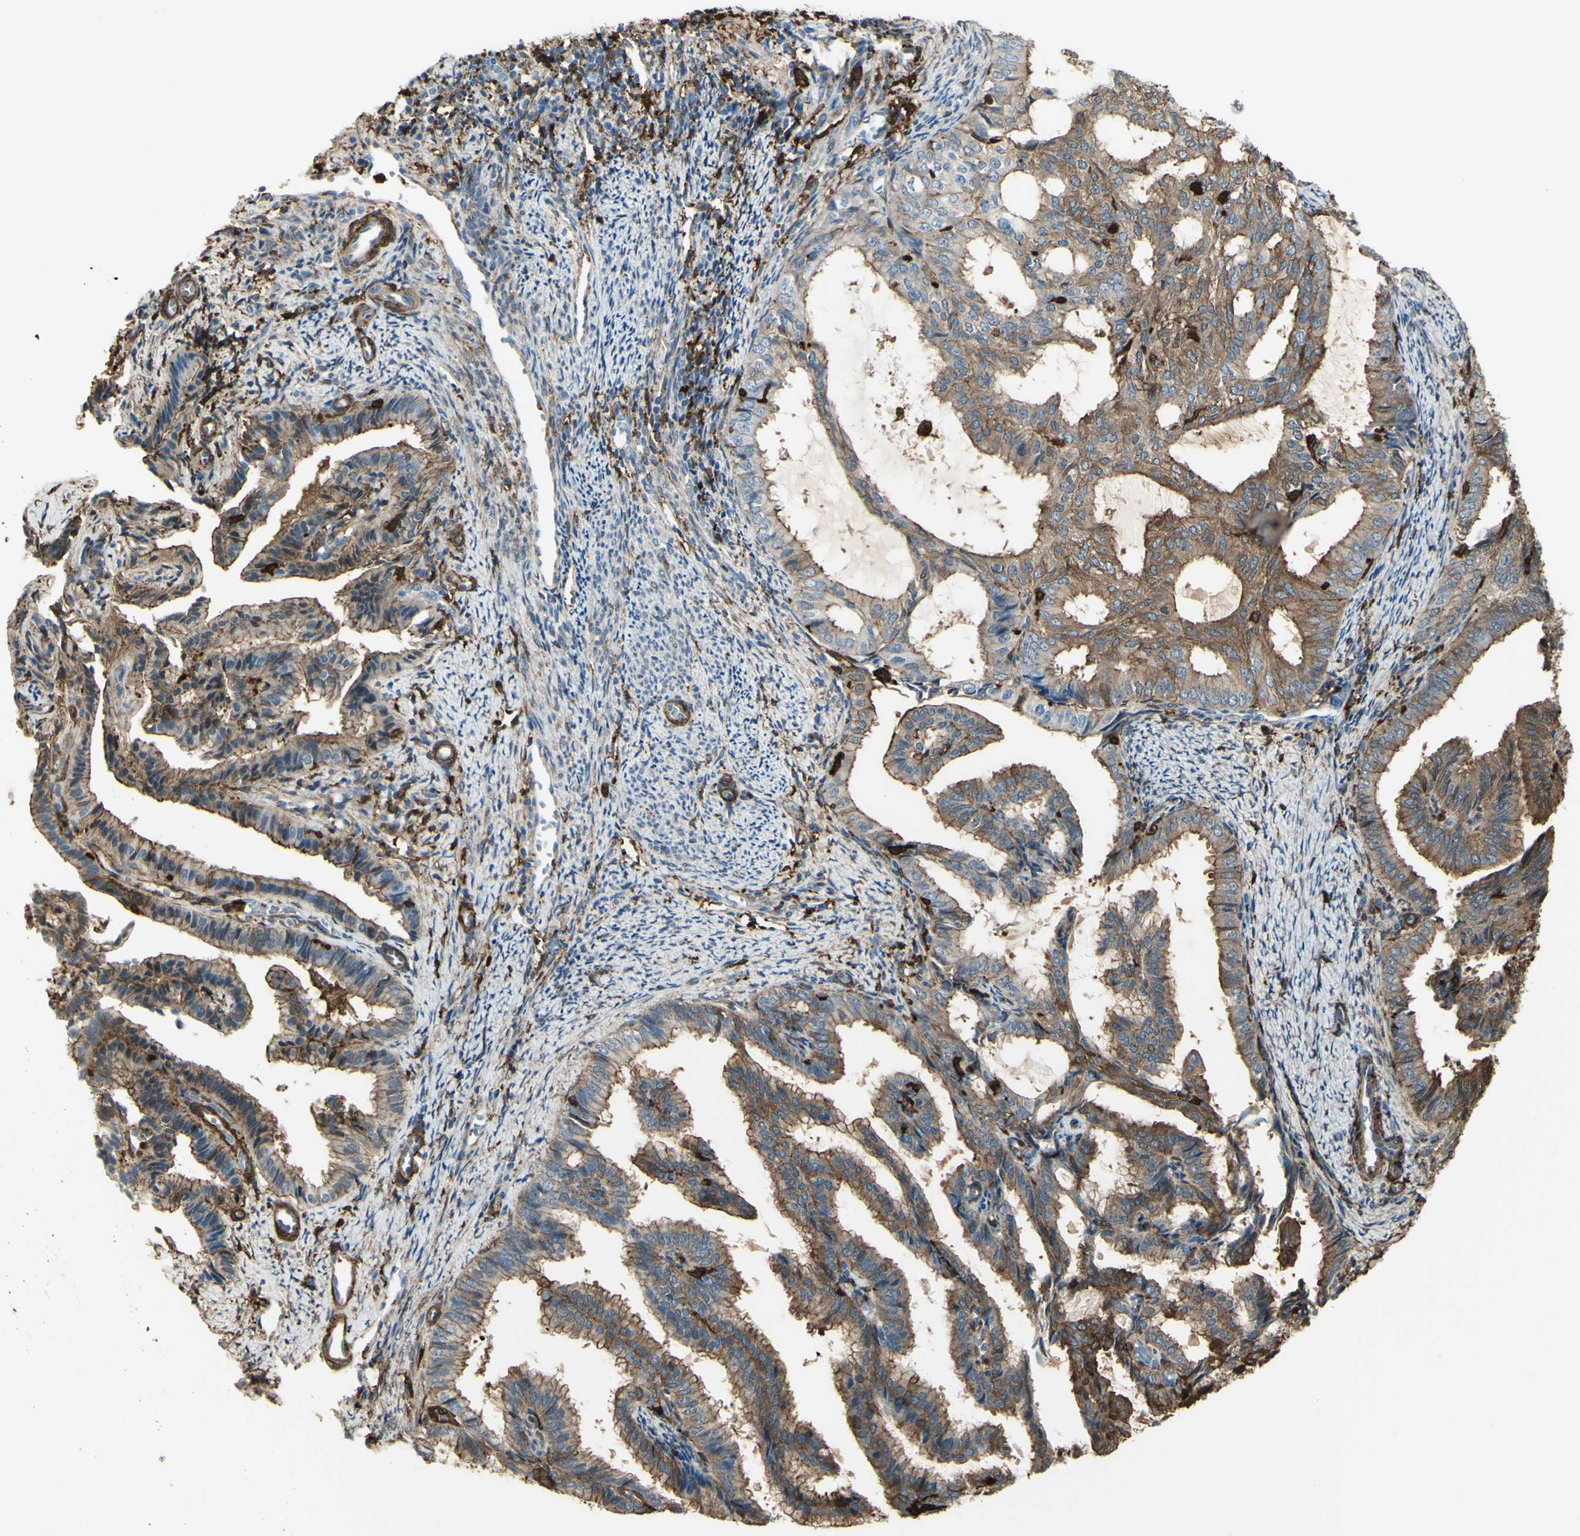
{"staining": {"intensity": "moderate", "quantity": "25%-75%", "location": "cytoplasmic/membranous"}, "tissue": "endometrial cancer", "cell_type": "Tumor cells", "image_type": "cancer", "snomed": [{"axis": "morphology", "description": "Adenocarcinoma, NOS"}, {"axis": "topography", "description": "Endometrium"}], "caption": "Immunohistochemistry (IHC) histopathology image of neoplastic tissue: human adenocarcinoma (endometrial) stained using immunohistochemistry (IHC) displays medium levels of moderate protein expression localized specifically in the cytoplasmic/membranous of tumor cells, appearing as a cytoplasmic/membranous brown color.", "gene": "GSN", "patient": {"sex": "female", "age": 58}}